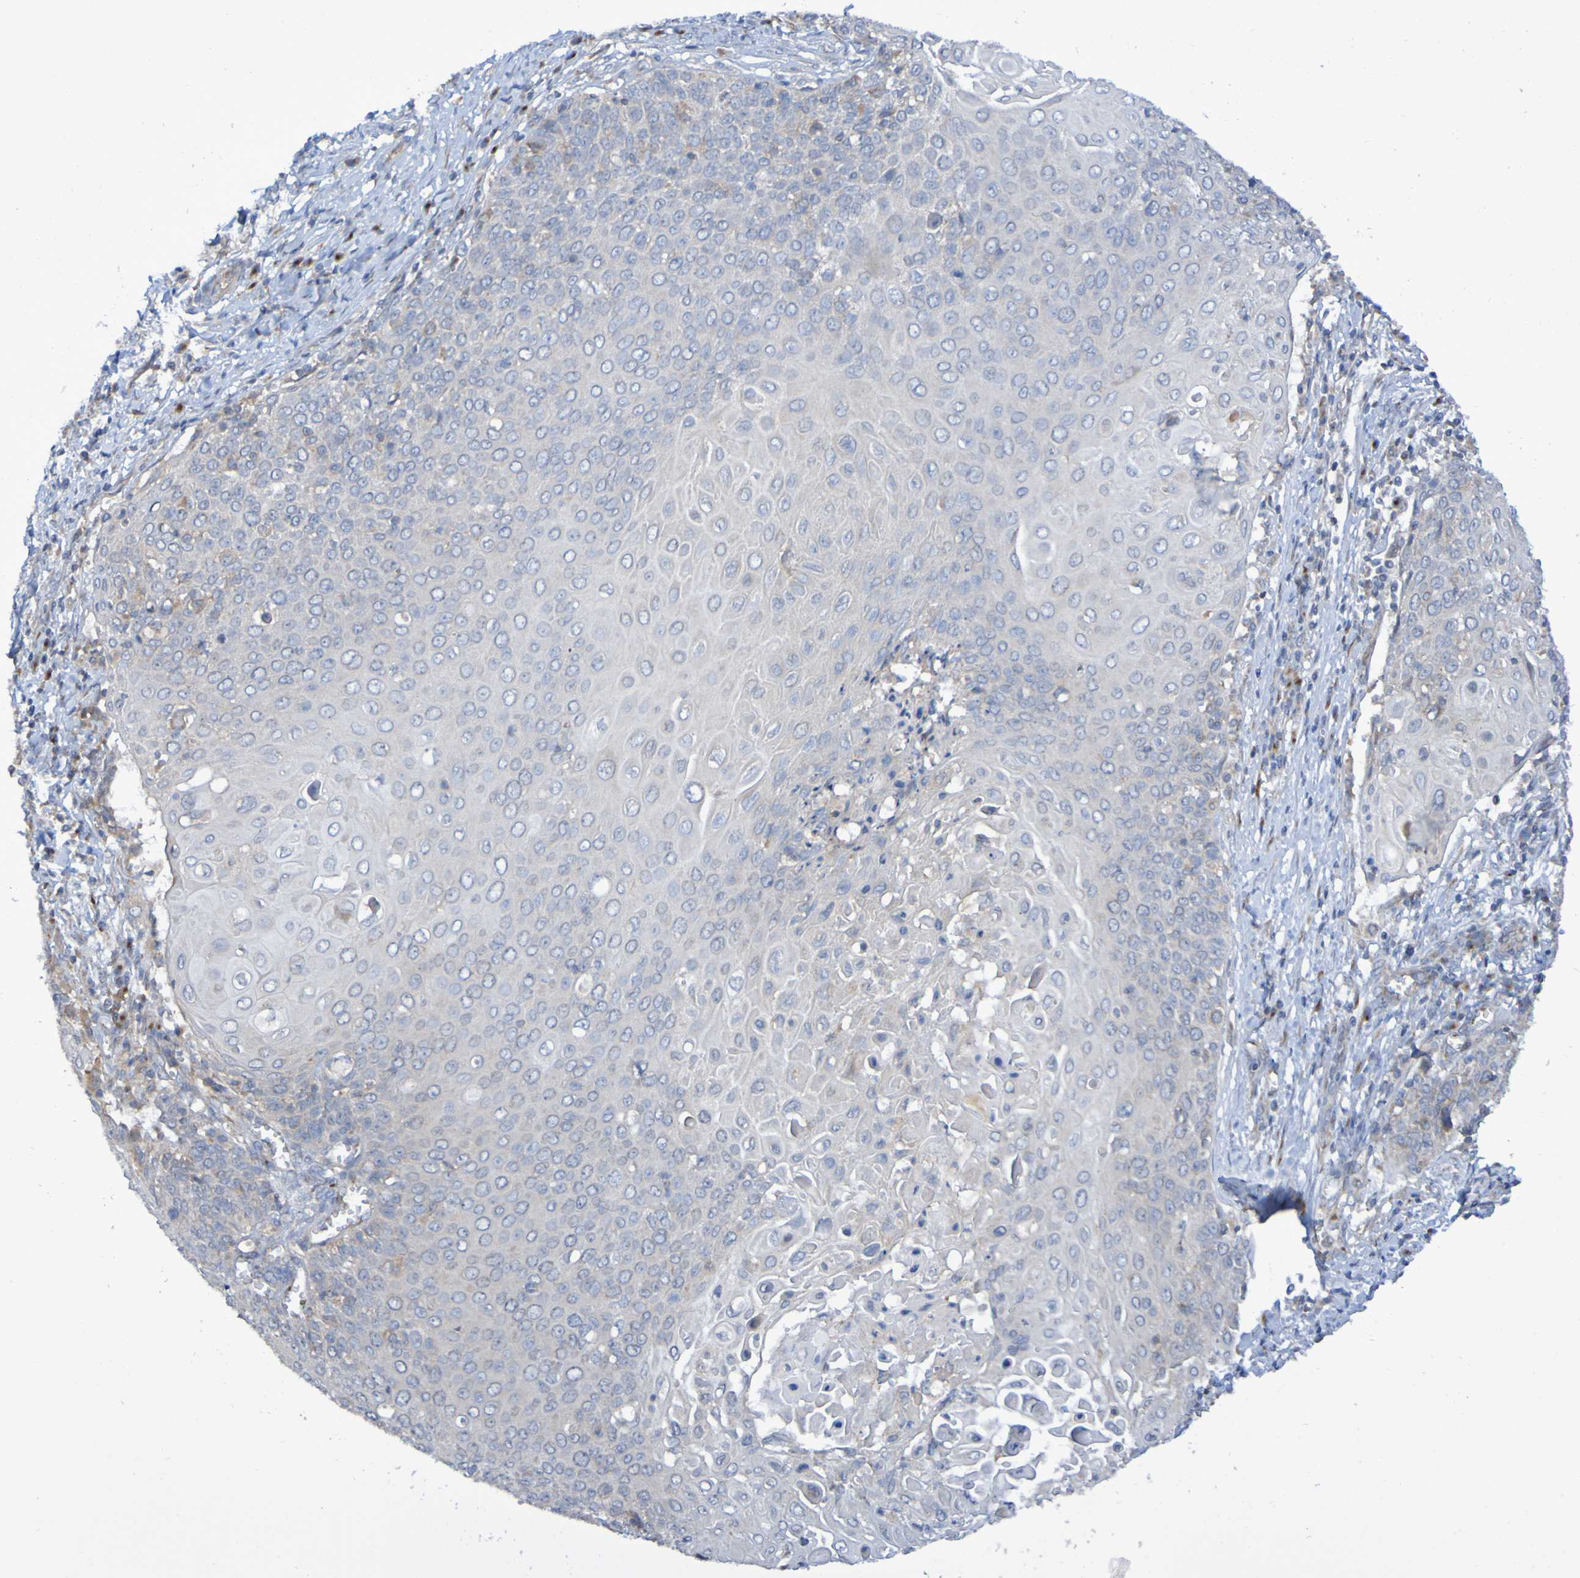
{"staining": {"intensity": "weak", "quantity": "<25%", "location": "cytoplasmic/membranous"}, "tissue": "cervical cancer", "cell_type": "Tumor cells", "image_type": "cancer", "snomed": [{"axis": "morphology", "description": "Squamous cell carcinoma, NOS"}, {"axis": "topography", "description": "Cervix"}], "caption": "This micrograph is of cervical cancer stained with immunohistochemistry to label a protein in brown with the nuclei are counter-stained blue. There is no expression in tumor cells.", "gene": "LMBRD2", "patient": {"sex": "female", "age": 39}}